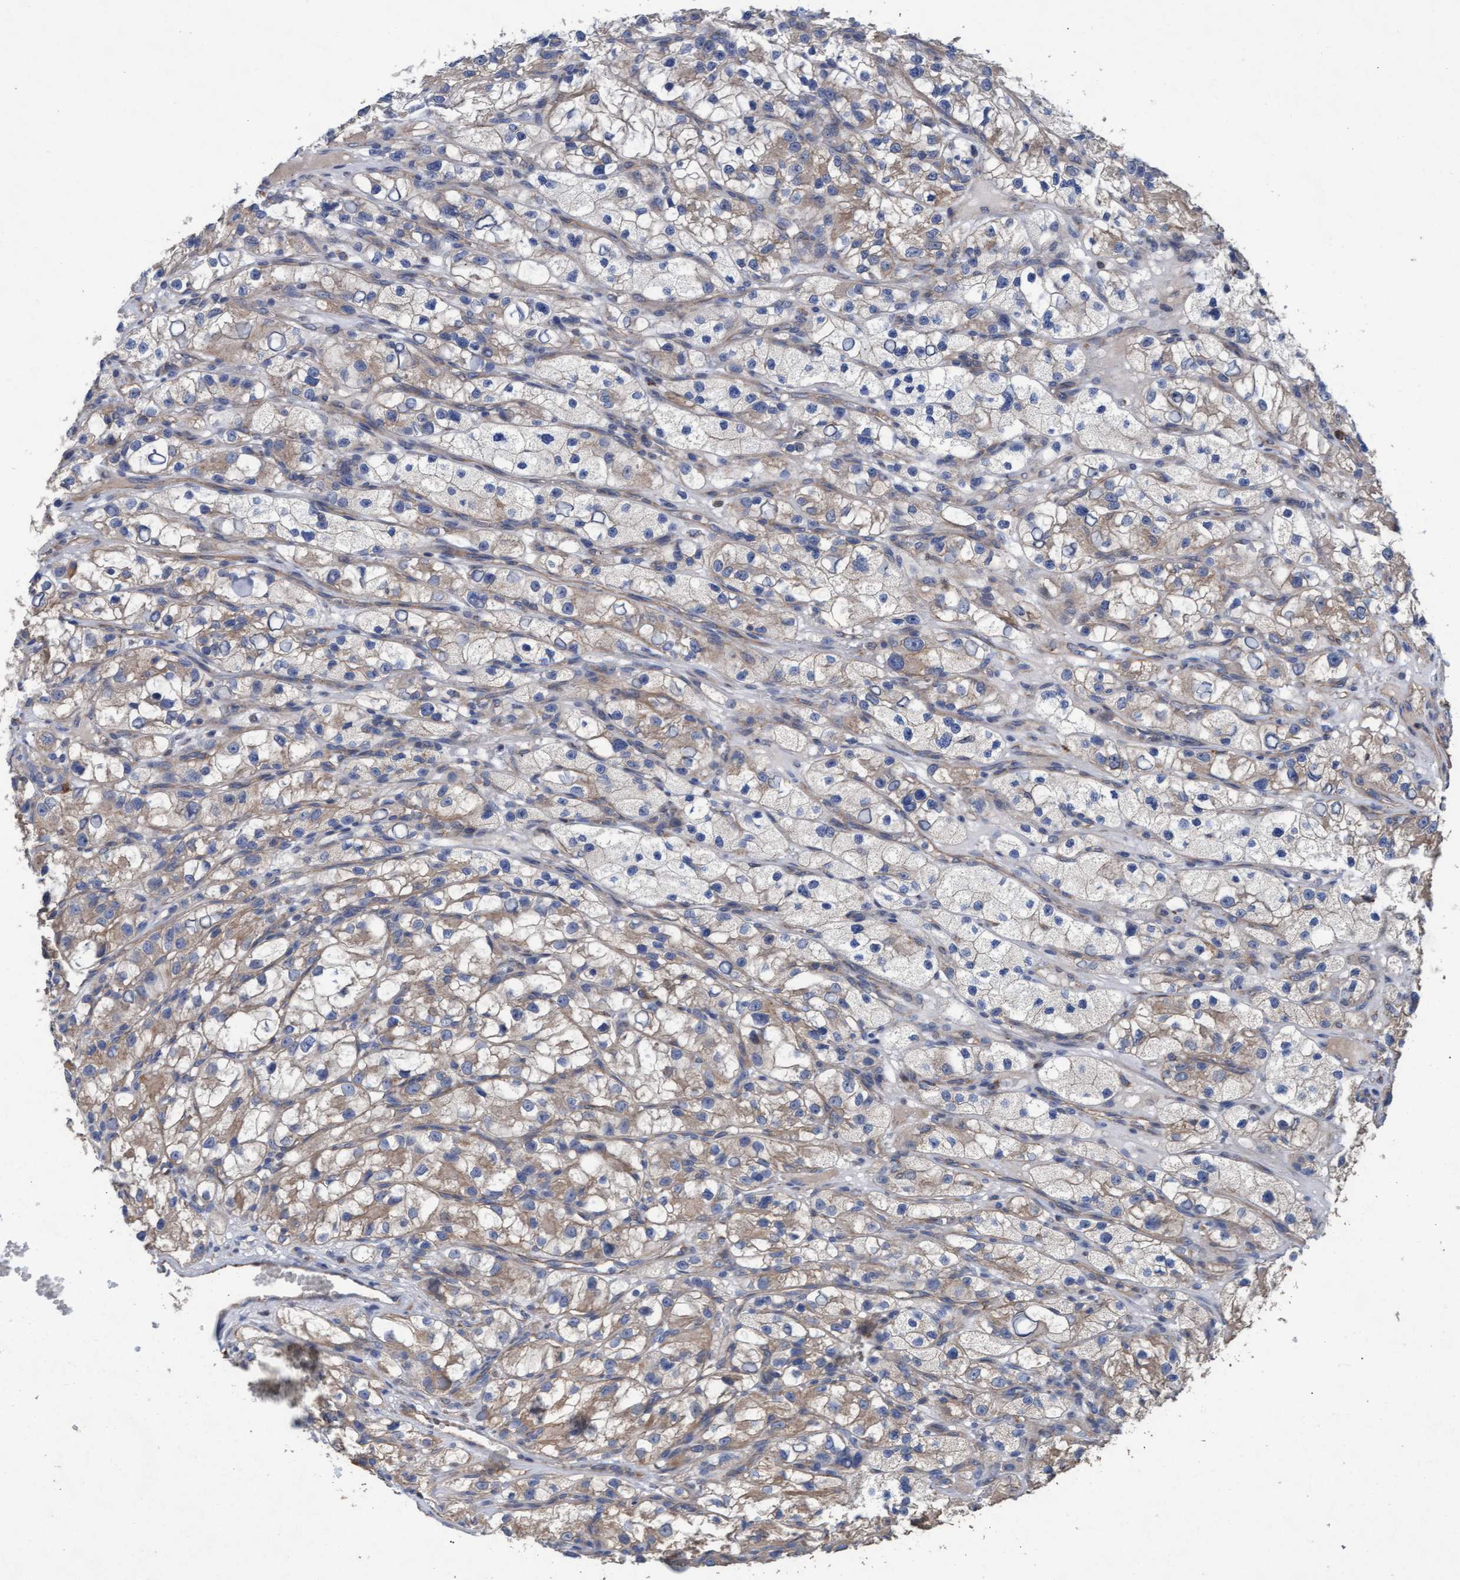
{"staining": {"intensity": "weak", "quantity": ">75%", "location": "cytoplasmic/membranous"}, "tissue": "renal cancer", "cell_type": "Tumor cells", "image_type": "cancer", "snomed": [{"axis": "morphology", "description": "Adenocarcinoma, NOS"}, {"axis": "topography", "description": "Kidney"}], "caption": "Tumor cells exhibit low levels of weak cytoplasmic/membranous positivity in approximately >75% of cells in renal adenocarcinoma. Nuclei are stained in blue.", "gene": "MRPL38", "patient": {"sex": "female", "age": 57}}